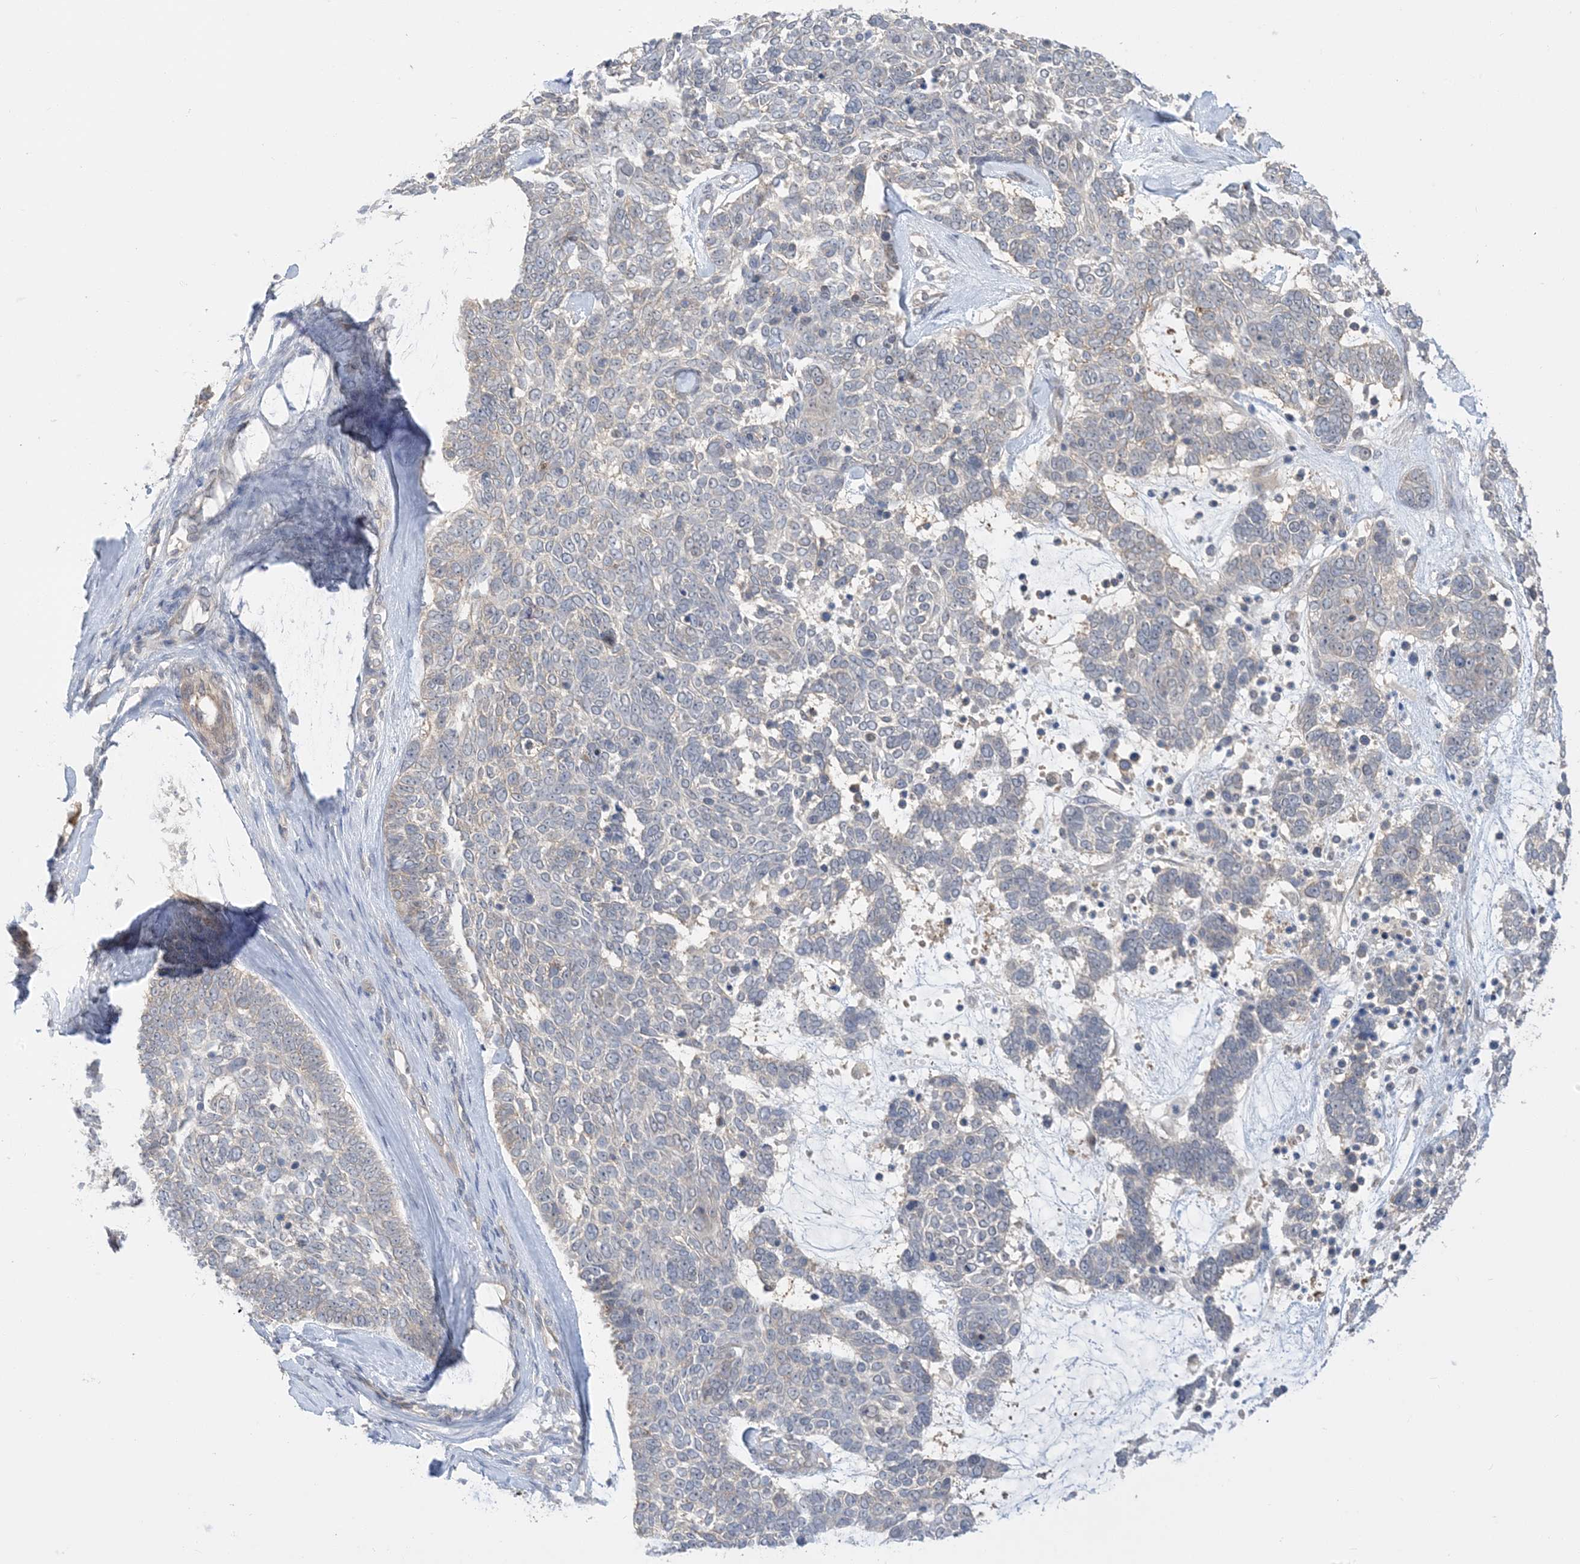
{"staining": {"intensity": "negative", "quantity": "none", "location": "none"}, "tissue": "skin cancer", "cell_type": "Tumor cells", "image_type": "cancer", "snomed": [{"axis": "morphology", "description": "Basal cell carcinoma"}, {"axis": "topography", "description": "Skin"}], "caption": "Protein analysis of basal cell carcinoma (skin) shows no significant staining in tumor cells.", "gene": "WDR26", "patient": {"sex": "female", "age": 81}}